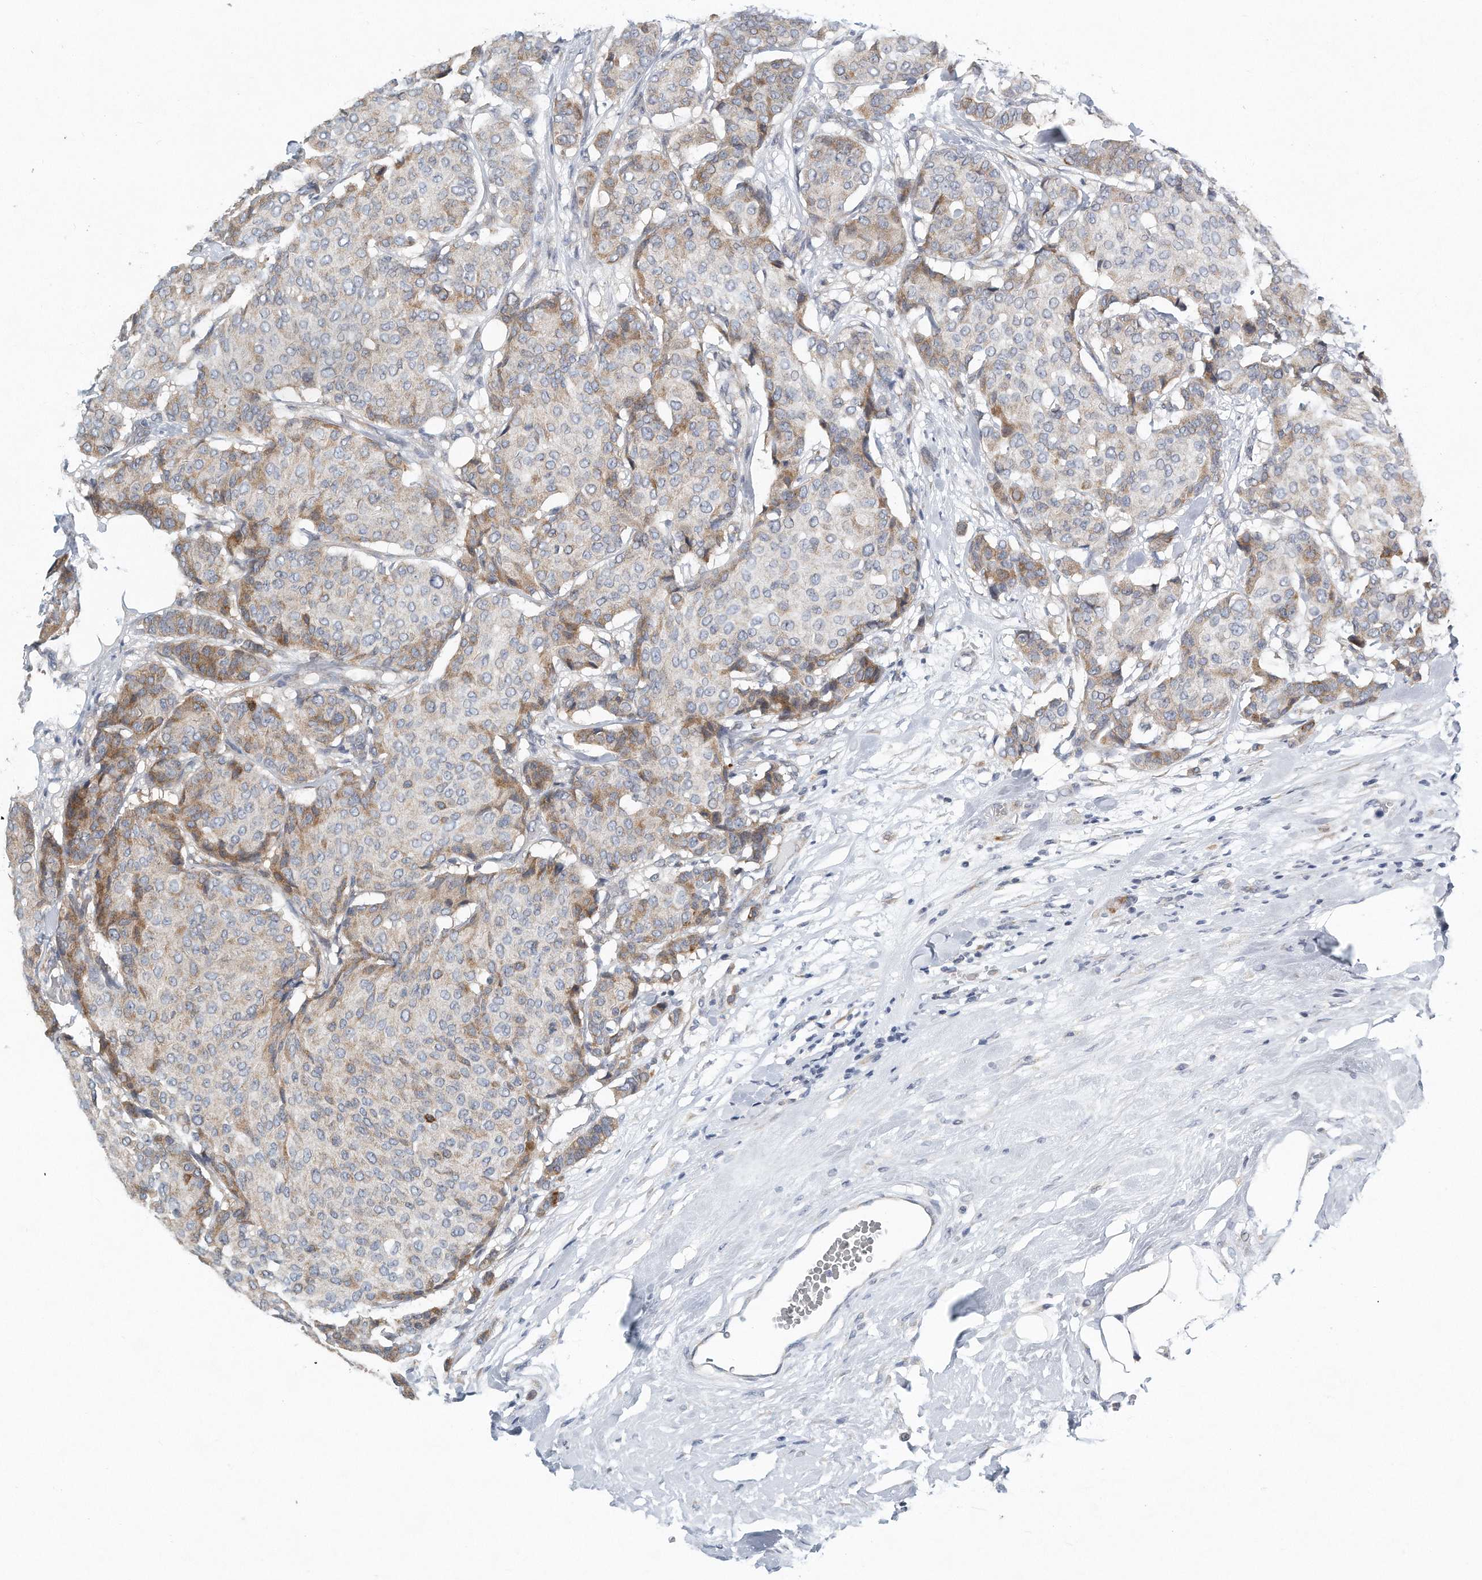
{"staining": {"intensity": "moderate", "quantity": "<25%", "location": "cytoplasmic/membranous"}, "tissue": "breast cancer", "cell_type": "Tumor cells", "image_type": "cancer", "snomed": [{"axis": "morphology", "description": "Duct carcinoma"}, {"axis": "topography", "description": "Breast"}], "caption": "This is a photomicrograph of immunohistochemistry staining of invasive ductal carcinoma (breast), which shows moderate staining in the cytoplasmic/membranous of tumor cells.", "gene": "VLDLR", "patient": {"sex": "female", "age": 75}}